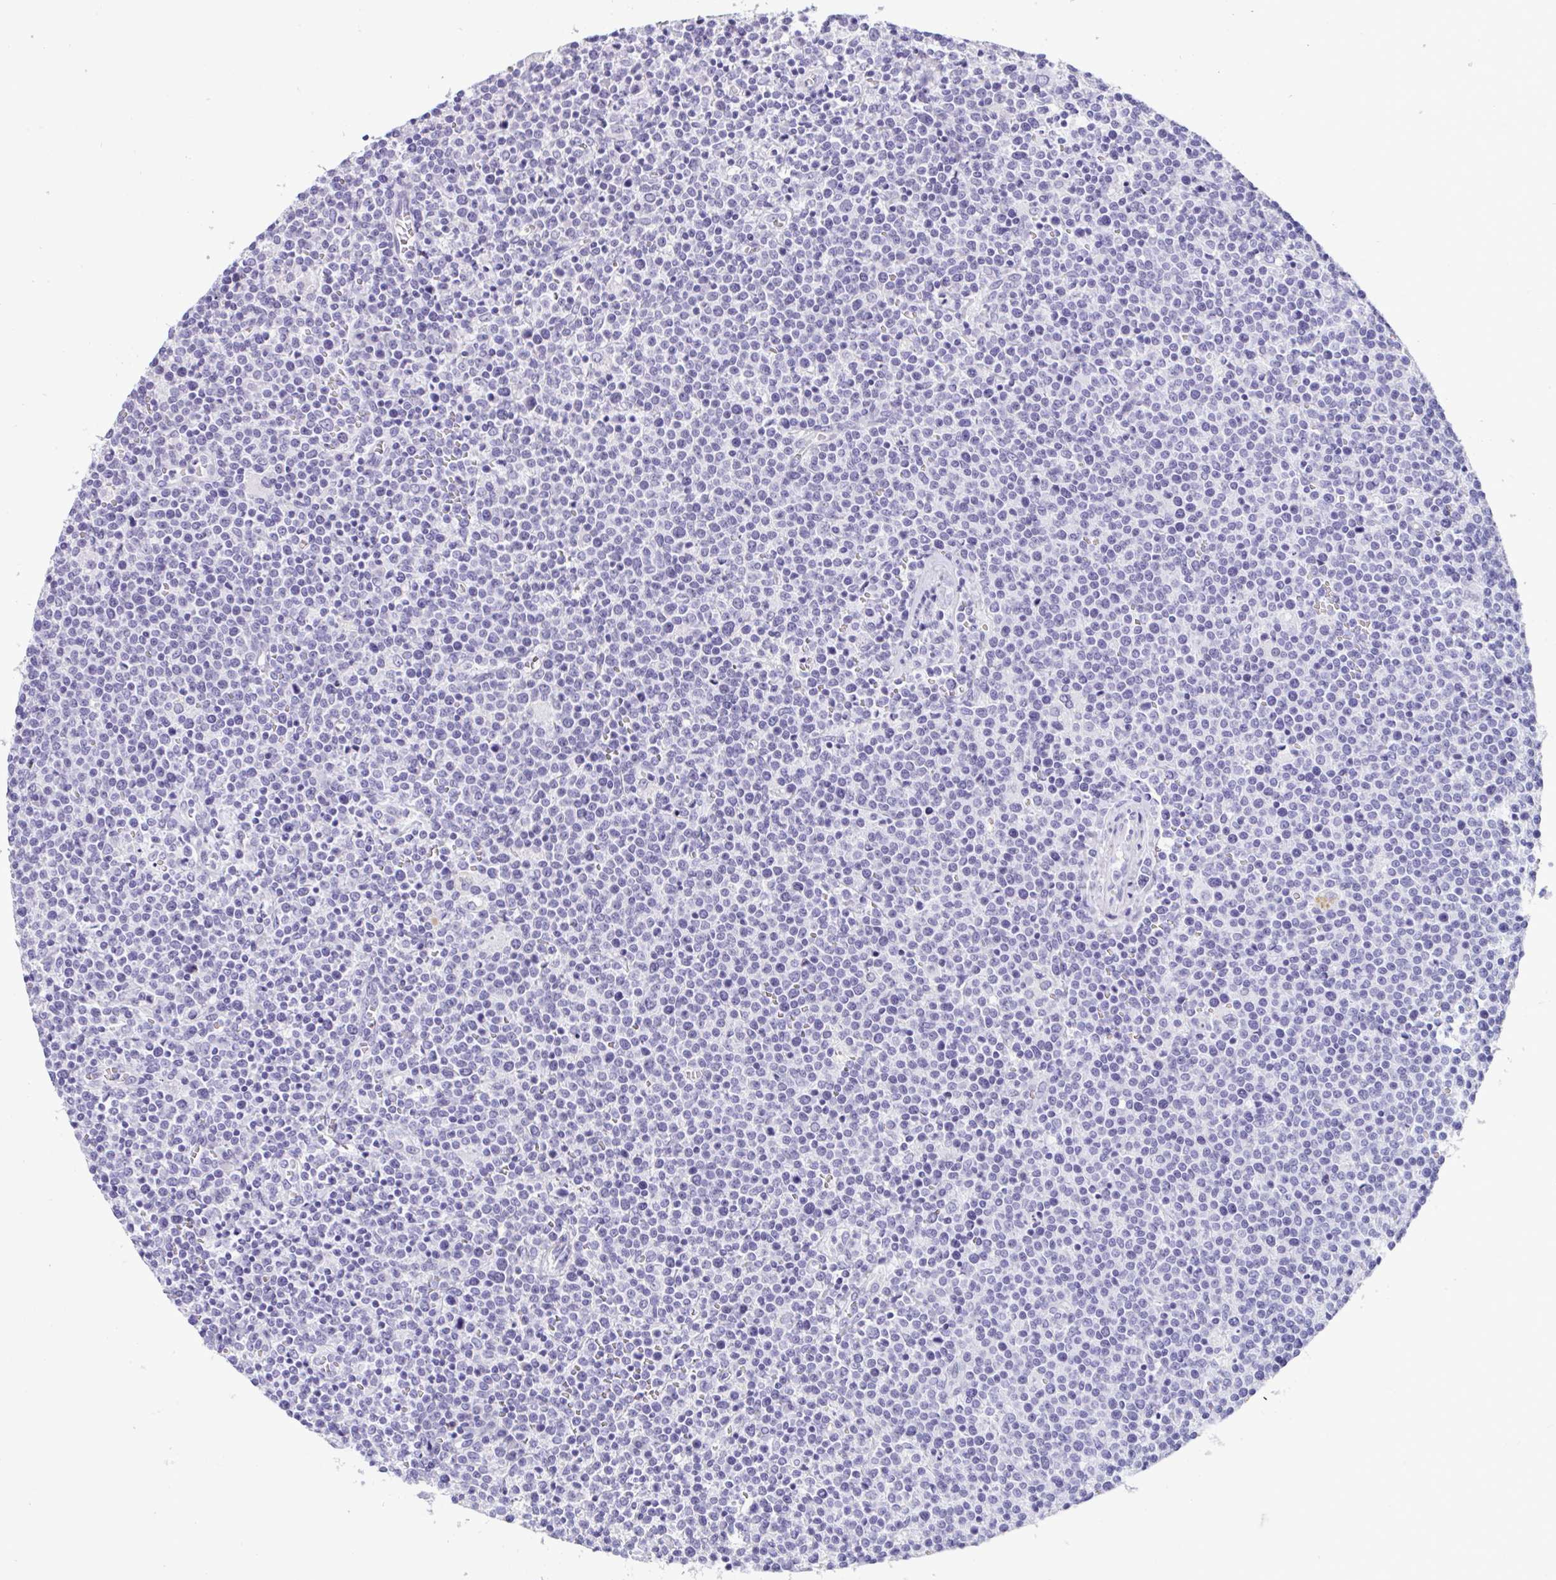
{"staining": {"intensity": "negative", "quantity": "none", "location": "none"}, "tissue": "lymphoma", "cell_type": "Tumor cells", "image_type": "cancer", "snomed": [{"axis": "morphology", "description": "Malignant lymphoma, non-Hodgkin's type, High grade"}, {"axis": "topography", "description": "Lymph node"}], "caption": "Tumor cells show no significant staining in lymphoma. The staining was performed using DAB (3,3'-diaminobenzidine) to visualize the protein expression in brown, while the nuclei were stained in blue with hematoxylin (Magnification: 20x).", "gene": "YBX2", "patient": {"sex": "male", "age": 61}}